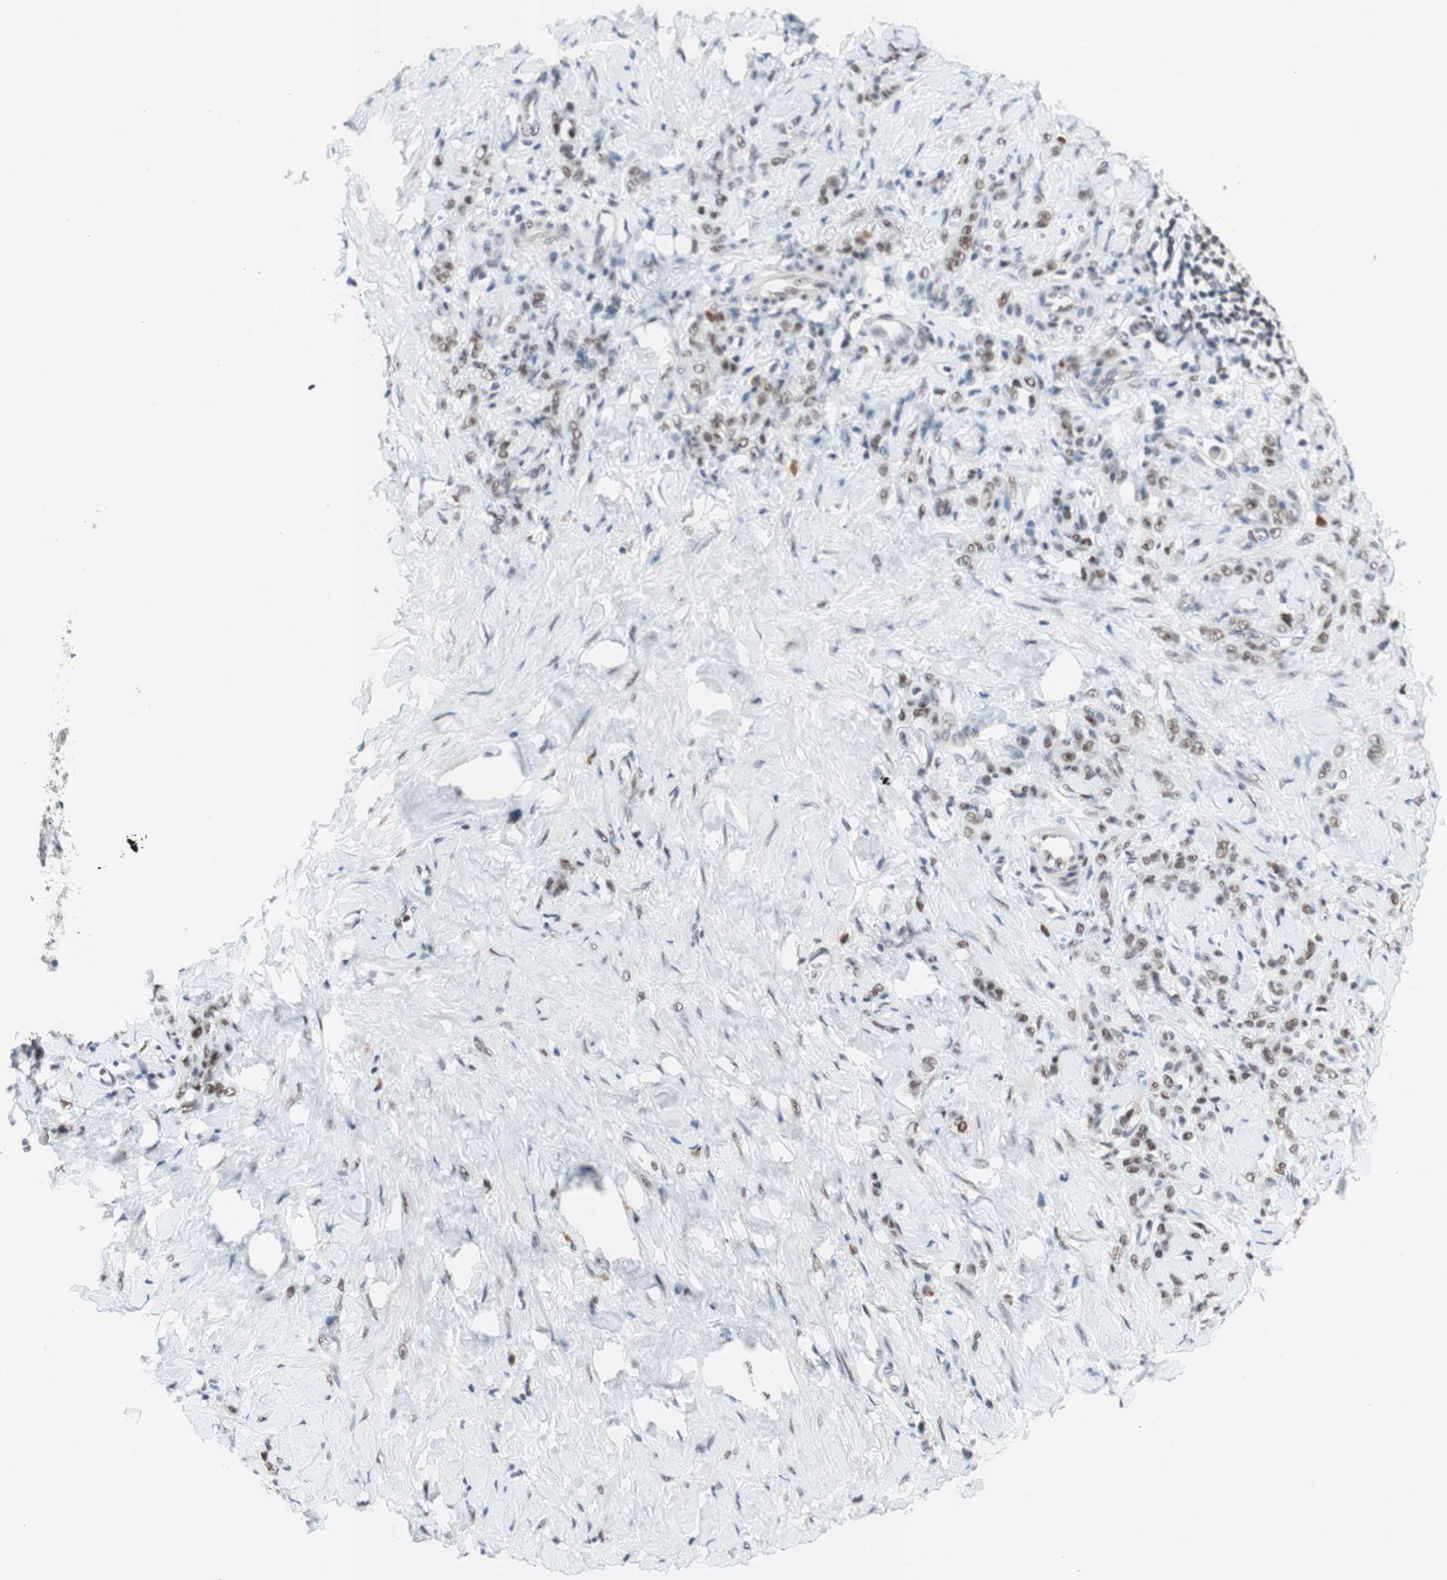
{"staining": {"intensity": "moderate", "quantity": ">75%", "location": "nuclear"}, "tissue": "stomach cancer", "cell_type": "Tumor cells", "image_type": "cancer", "snomed": [{"axis": "morphology", "description": "Adenocarcinoma, NOS"}, {"axis": "topography", "description": "Stomach"}], "caption": "Moderate nuclear expression is seen in approximately >75% of tumor cells in adenocarcinoma (stomach).", "gene": "PRPF19", "patient": {"sex": "male", "age": 82}}